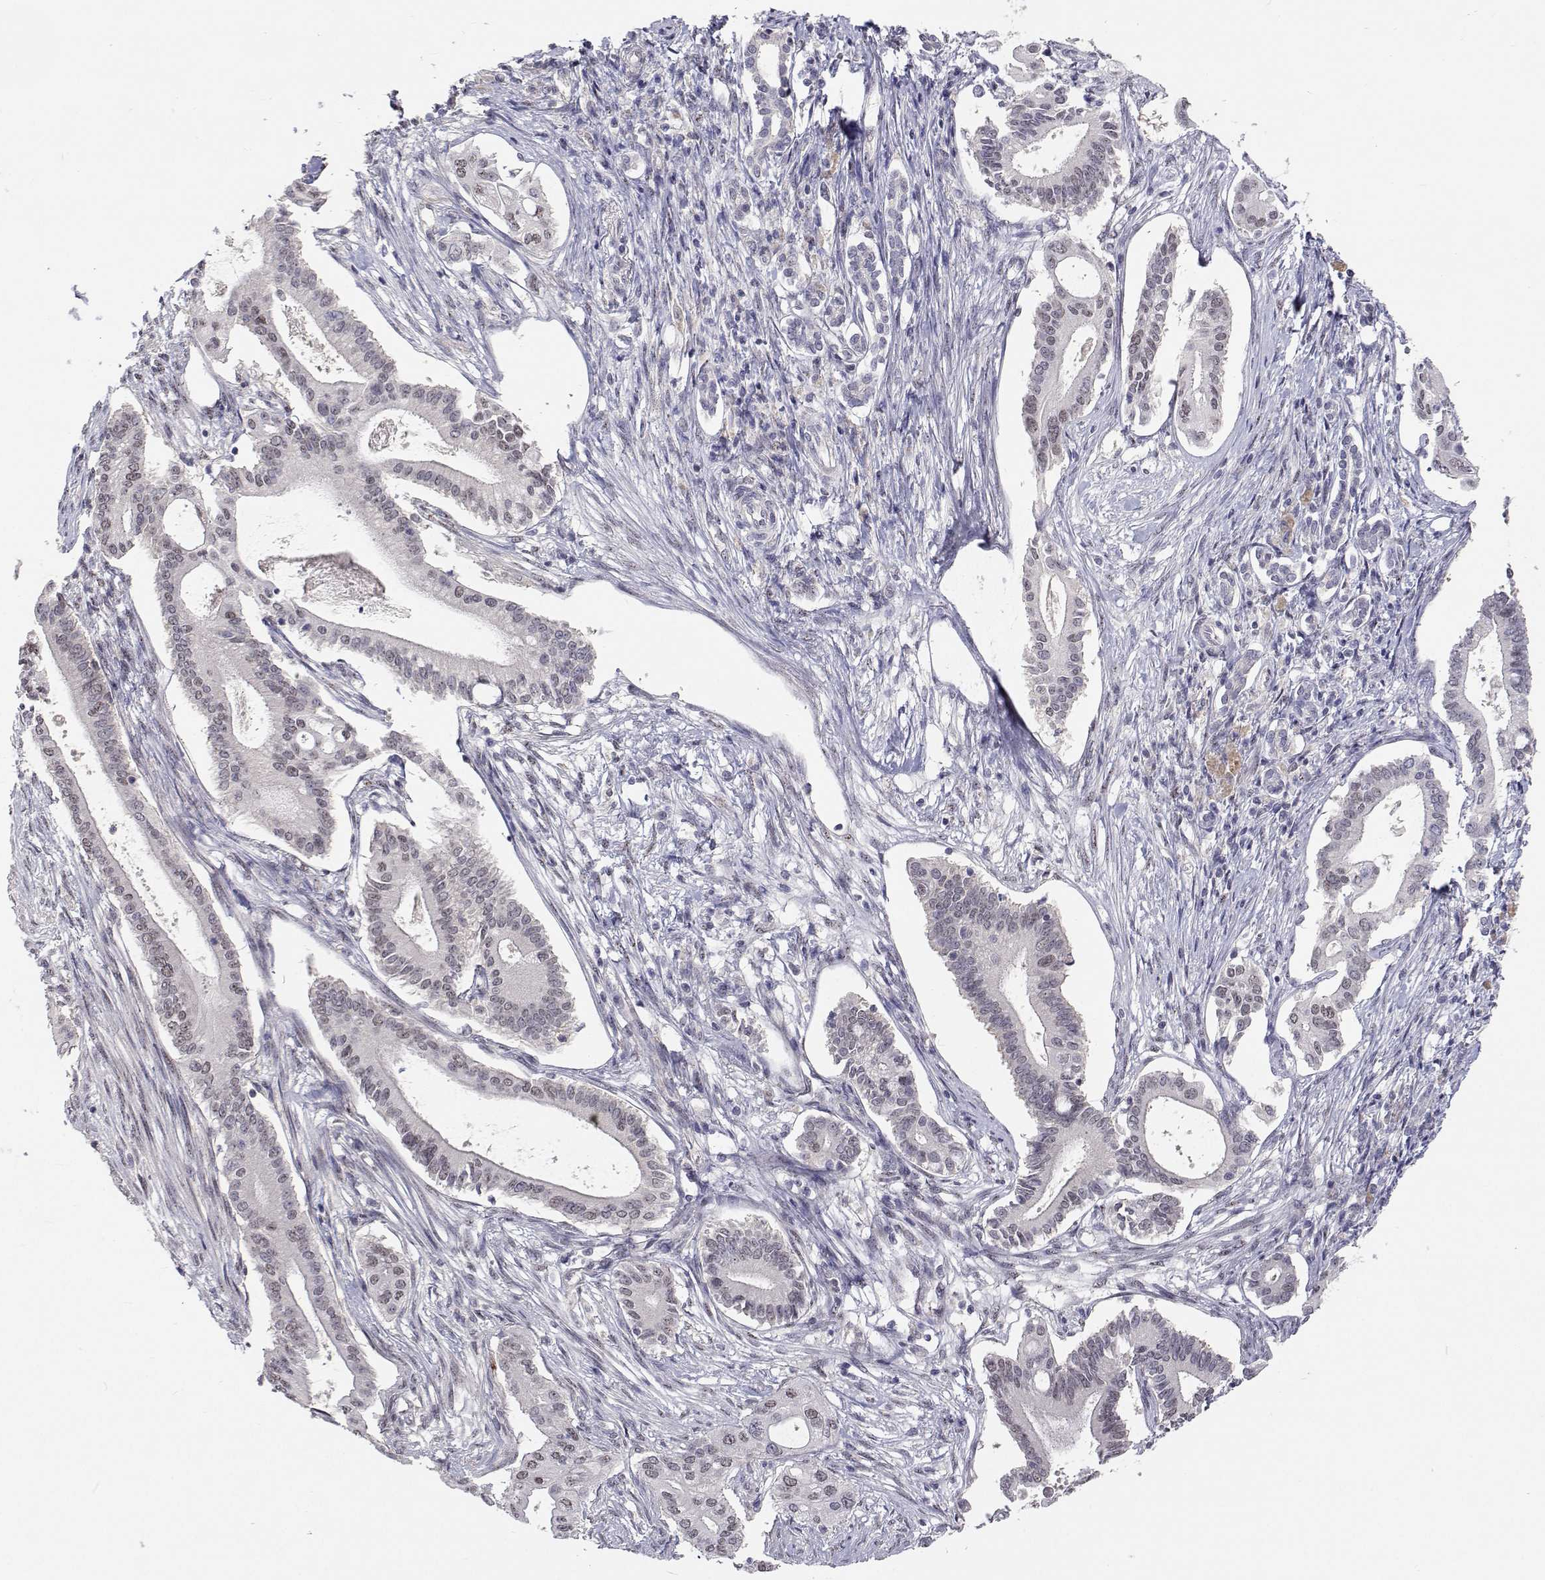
{"staining": {"intensity": "weak", "quantity": "25%-75%", "location": "nuclear"}, "tissue": "pancreatic cancer", "cell_type": "Tumor cells", "image_type": "cancer", "snomed": [{"axis": "morphology", "description": "Adenocarcinoma, NOS"}, {"axis": "topography", "description": "Pancreas"}], "caption": "Weak nuclear protein positivity is identified in approximately 25%-75% of tumor cells in adenocarcinoma (pancreatic). Using DAB (brown) and hematoxylin (blue) stains, captured at high magnification using brightfield microscopy.", "gene": "MYPN", "patient": {"sex": "female", "age": 68}}